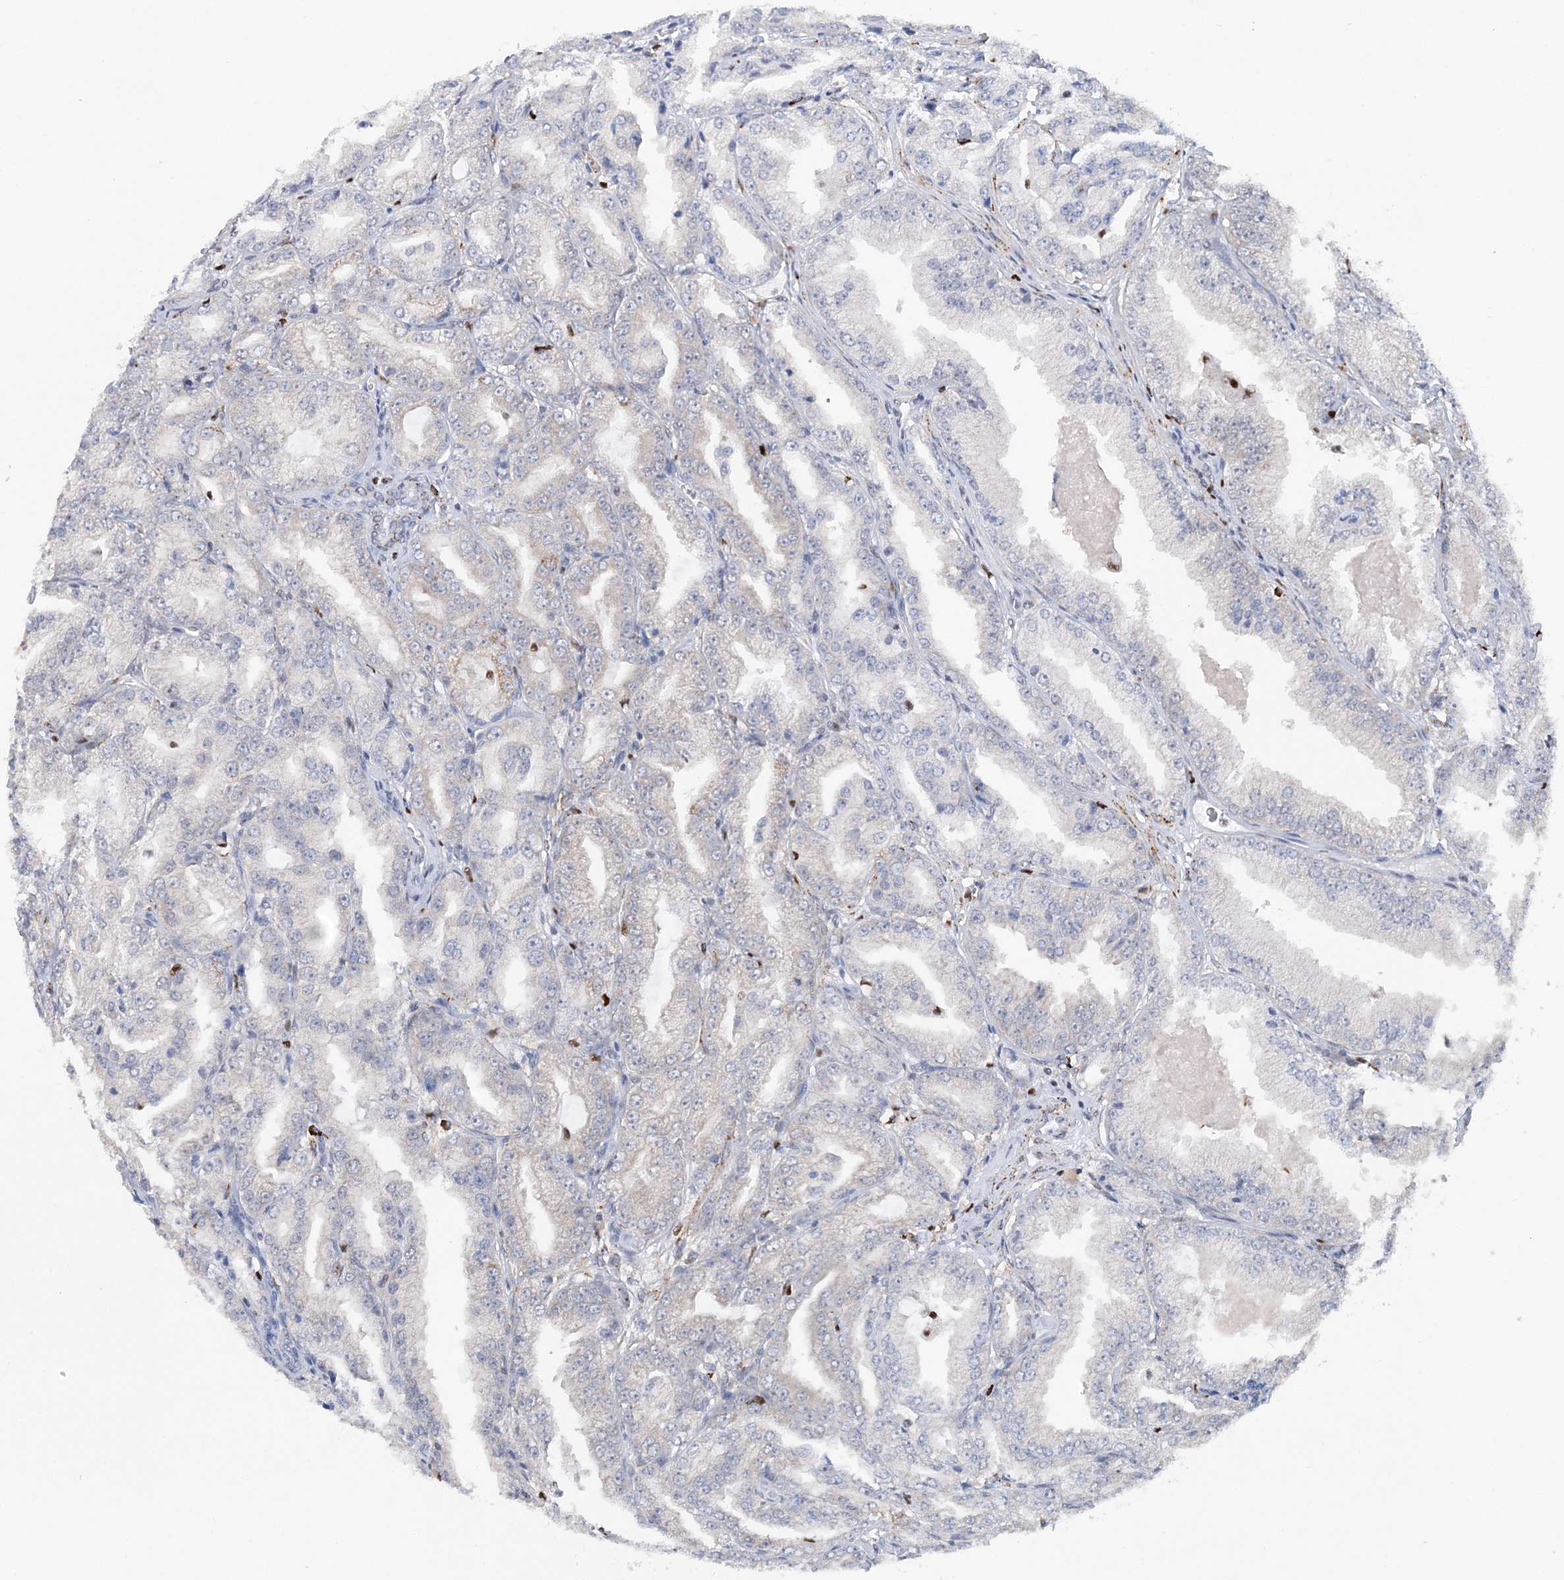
{"staining": {"intensity": "negative", "quantity": "none", "location": "none"}, "tissue": "prostate cancer", "cell_type": "Tumor cells", "image_type": "cancer", "snomed": [{"axis": "morphology", "description": "Adenocarcinoma, High grade"}, {"axis": "topography", "description": "Prostate"}], "caption": "Photomicrograph shows no significant protein positivity in tumor cells of prostate high-grade adenocarcinoma.", "gene": "NIT2", "patient": {"sex": "male", "age": 61}}